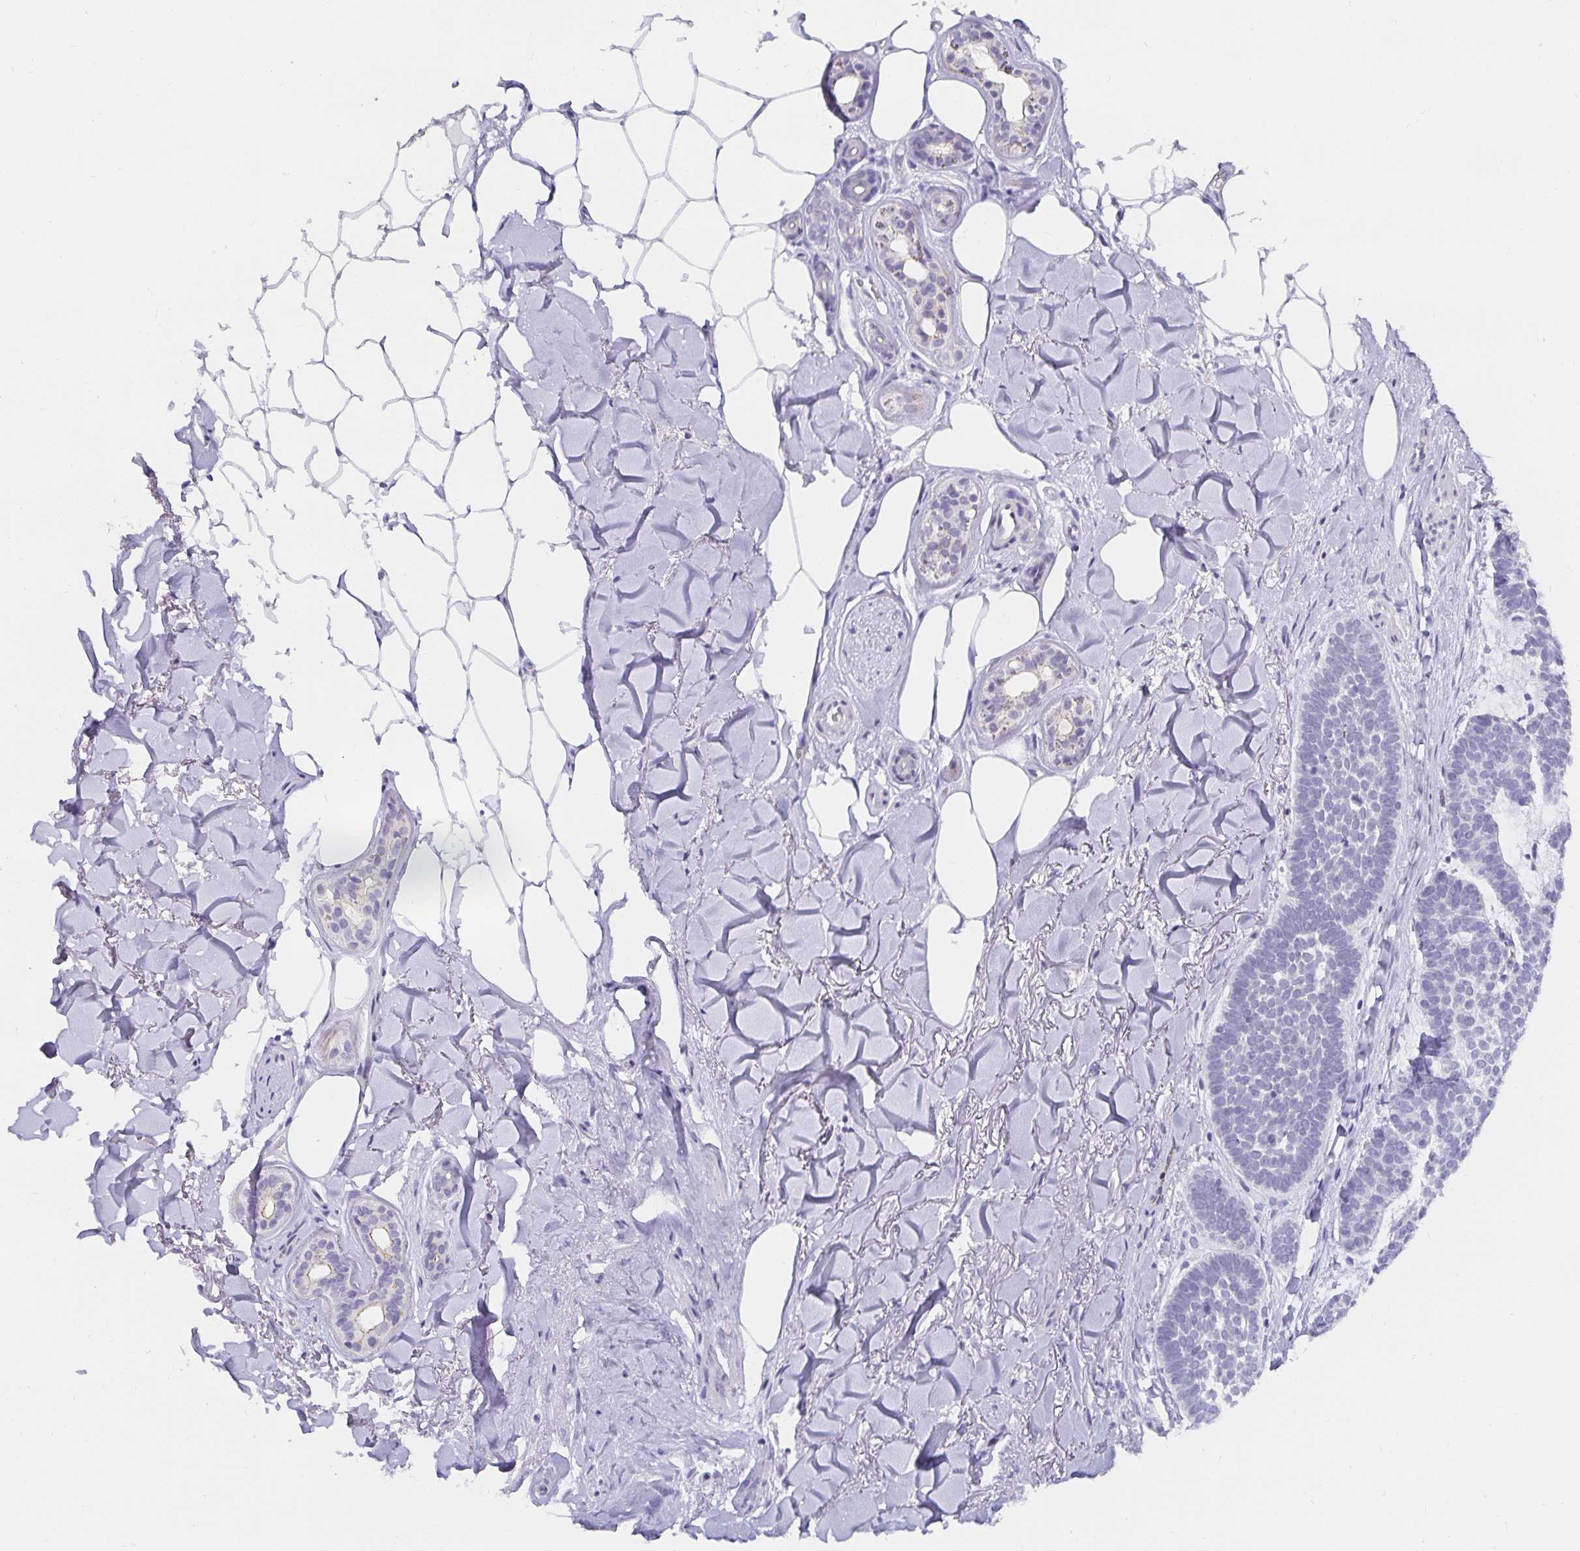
{"staining": {"intensity": "negative", "quantity": "none", "location": "none"}, "tissue": "skin cancer", "cell_type": "Tumor cells", "image_type": "cancer", "snomed": [{"axis": "morphology", "description": "Basal cell carcinoma"}, {"axis": "topography", "description": "Skin"}], "caption": "IHC of skin cancer (basal cell carcinoma) displays no expression in tumor cells.", "gene": "PDX1", "patient": {"sex": "female", "age": 82}}